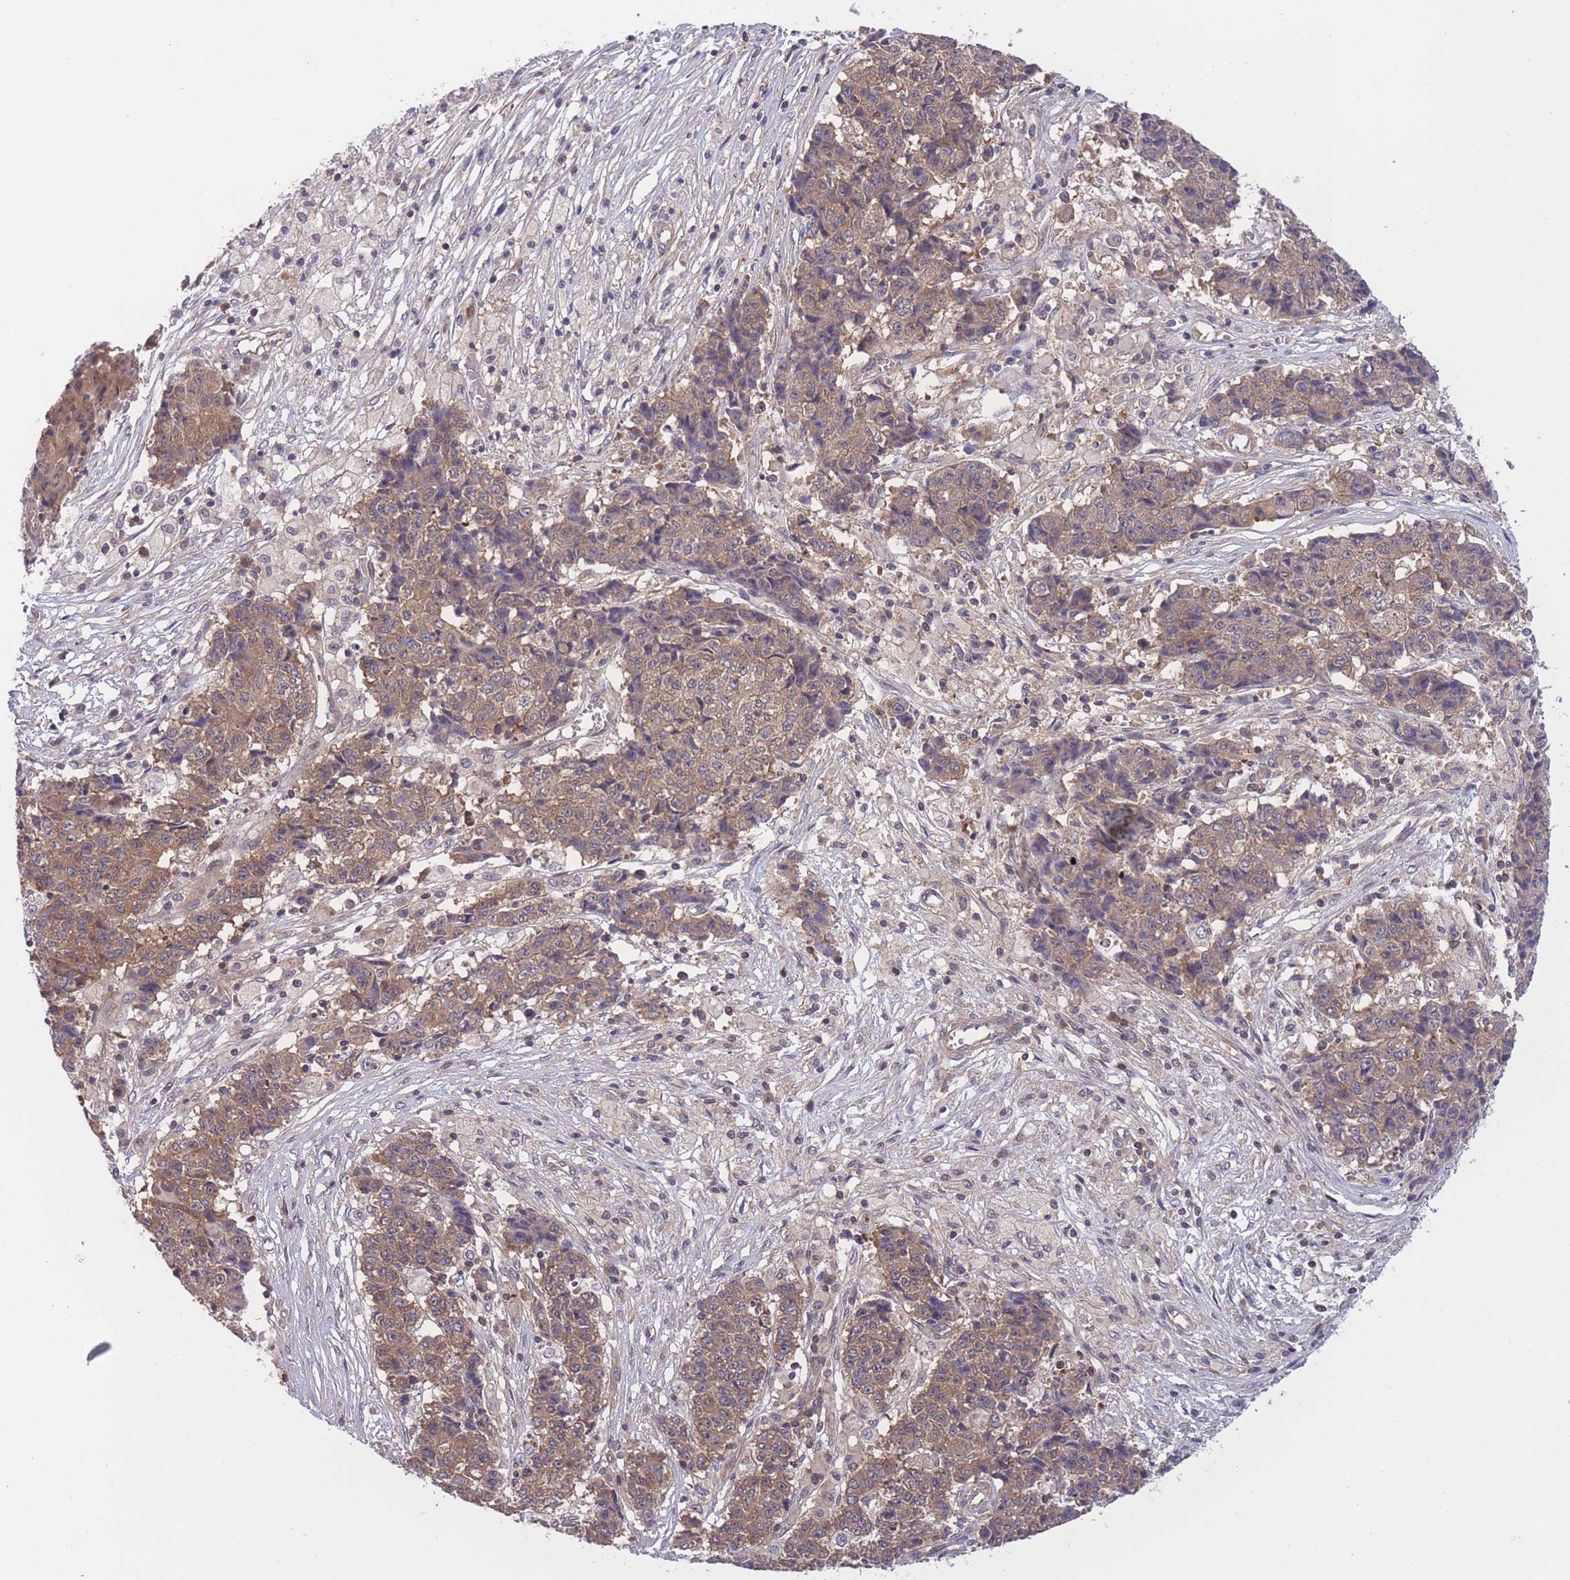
{"staining": {"intensity": "moderate", "quantity": ">75%", "location": "cytoplasmic/membranous"}, "tissue": "ovarian cancer", "cell_type": "Tumor cells", "image_type": "cancer", "snomed": [{"axis": "morphology", "description": "Carcinoma, endometroid"}, {"axis": "topography", "description": "Ovary"}], "caption": "There is medium levels of moderate cytoplasmic/membranous positivity in tumor cells of endometroid carcinoma (ovarian), as demonstrated by immunohistochemical staining (brown color).", "gene": "UBE2N", "patient": {"sex": "female", "age": 42}}